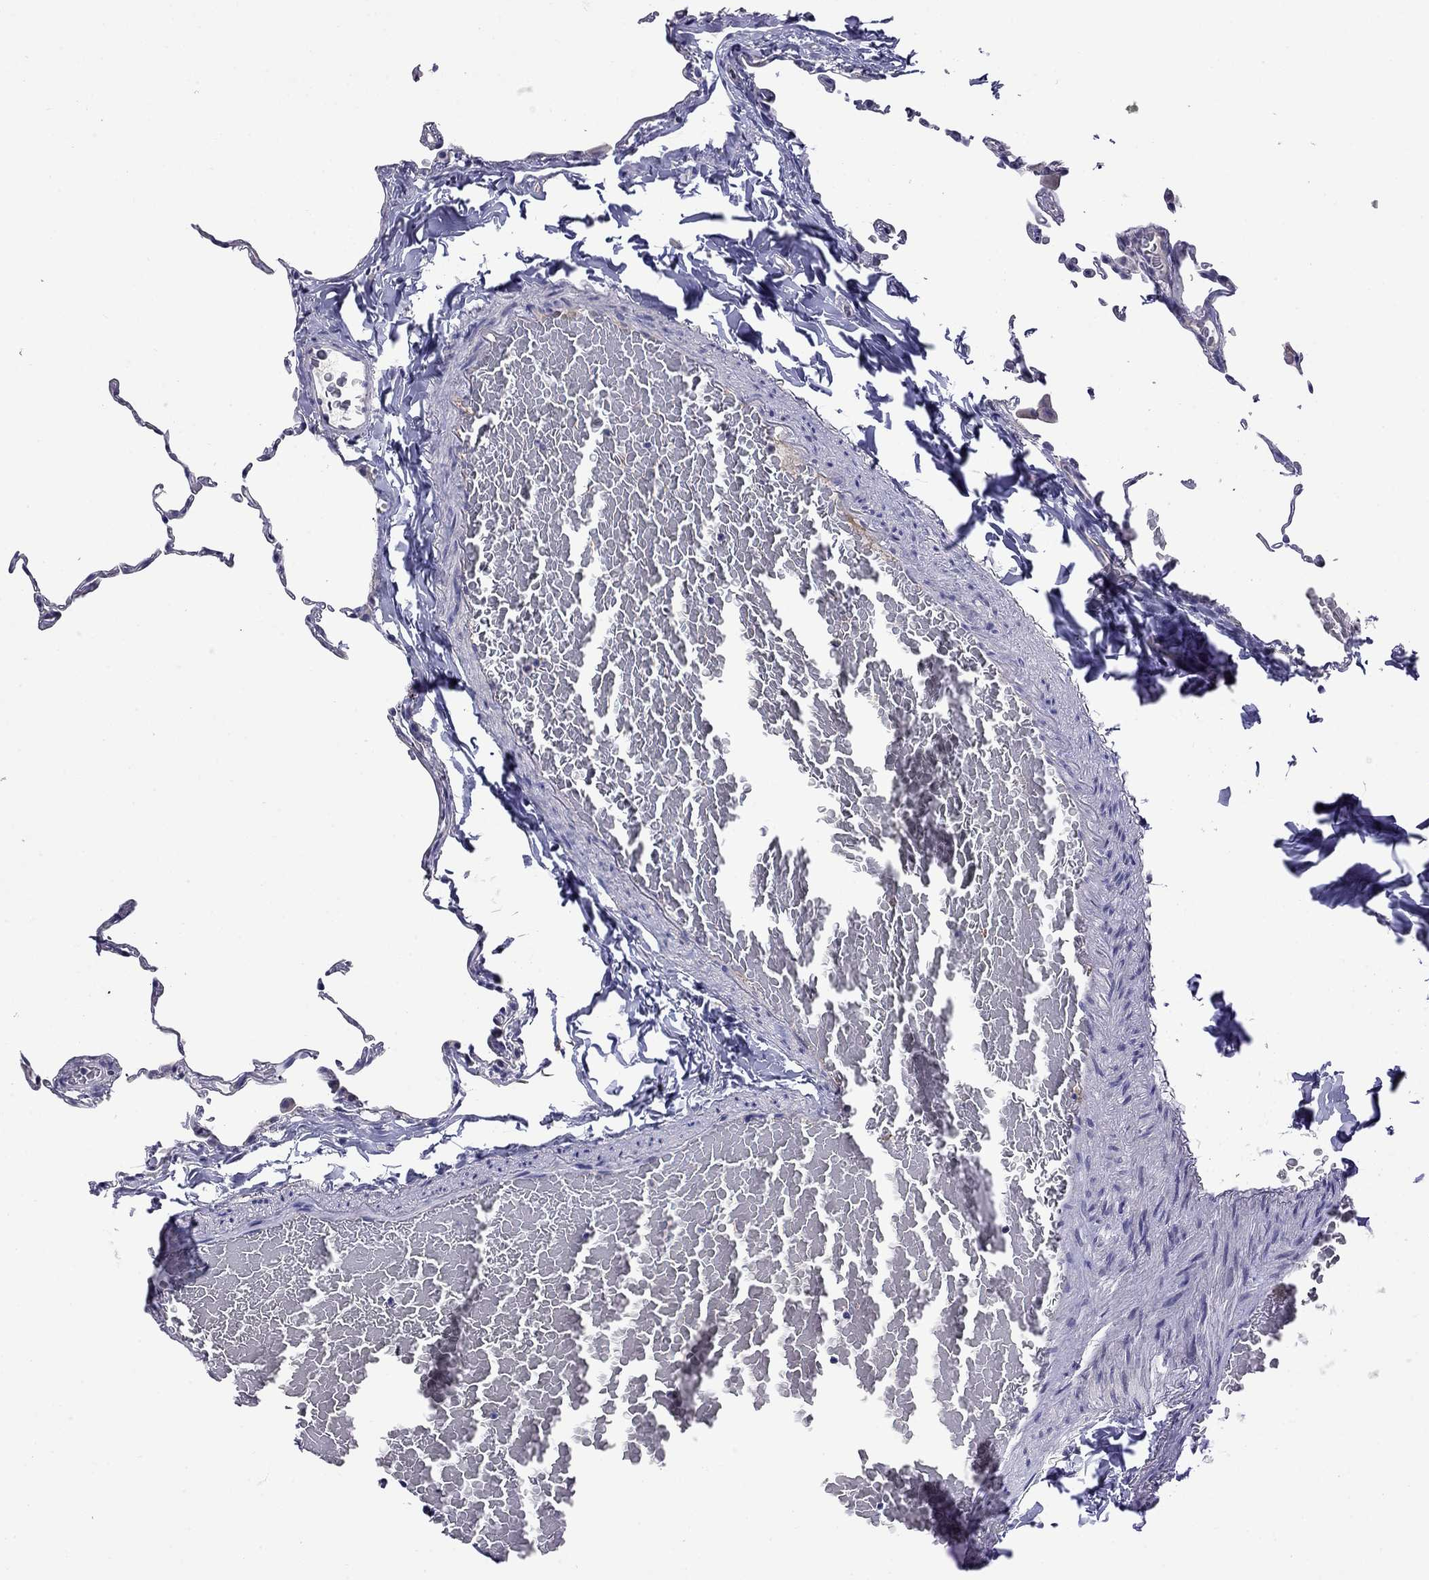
{"staining": {"intensity": "negative", "quantity": "none", "location": "none"}, "tissue": "lung", "cell_type": "Alveolar cells", "image_type": "normal", "snomed": [{"axis": "morphology", "description": "Normal tissue, NOS"}, {"axis": "topography", "description": "Lung"}], "caption": "Image shows no significant protein staining in alveolar cells of unremarkable lung.", "gene": "STAR", "patient": {"sex": "female", "age": 57}}